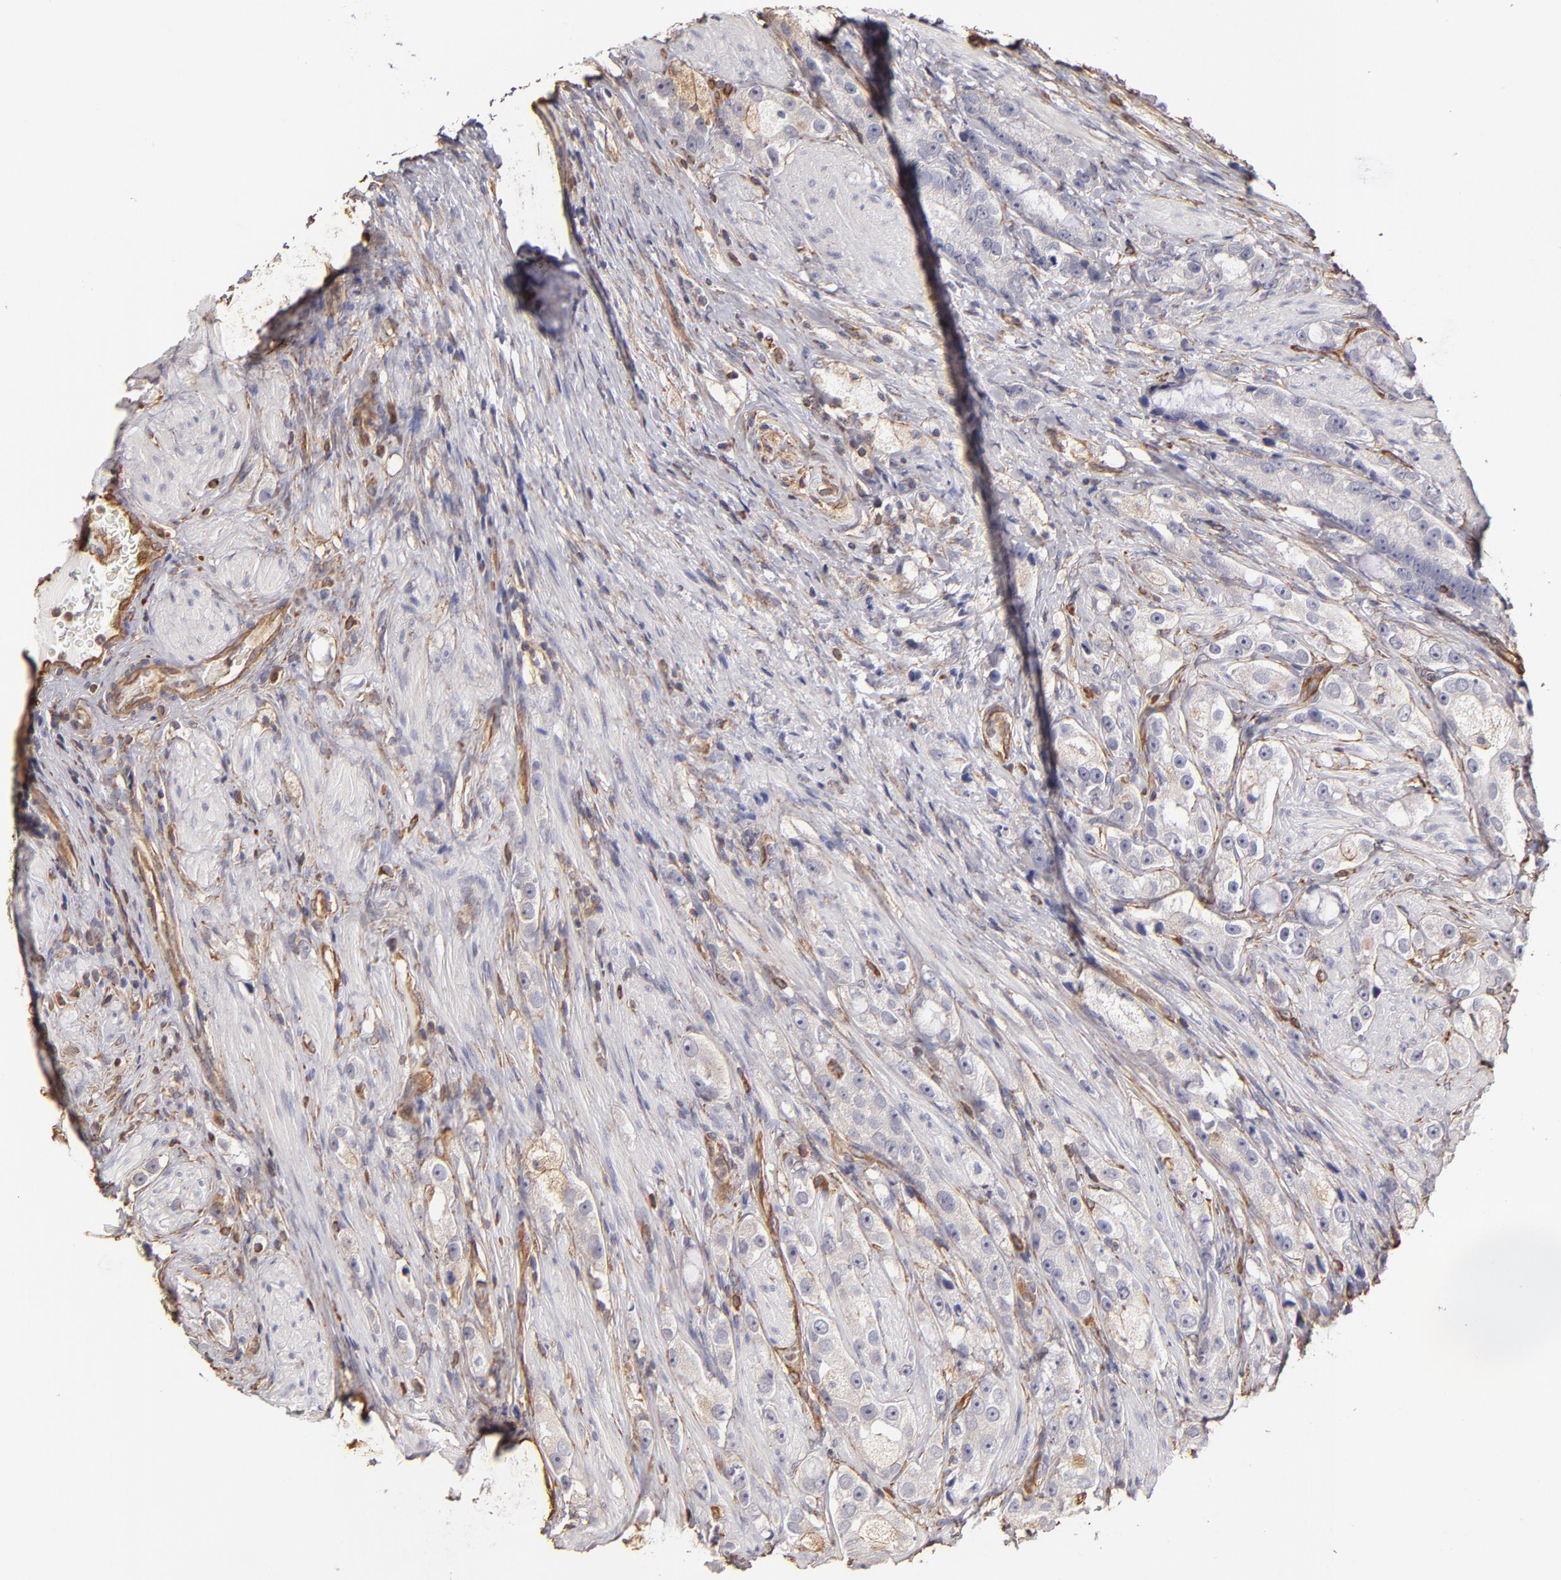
{"staining": {"intensity": "negative", "quantity": "none", "location": "none"}, "tissue": "prostate cancer", "cell_type": "Tumor cells", "image_type": "cancer", "snomed": [{"axis": "morphology", "description": "Adenocarcinoma, High grade"}, {"axis": "topography", "description": "Prostate"}], "caption": "This is an immunohistochemistry (IHC) image of prostate adenocarcinoma (high-grade). There is no staining in tumor cells.", "gene": "ABCC1", "patient": {"sex": "male", "age": 63}}